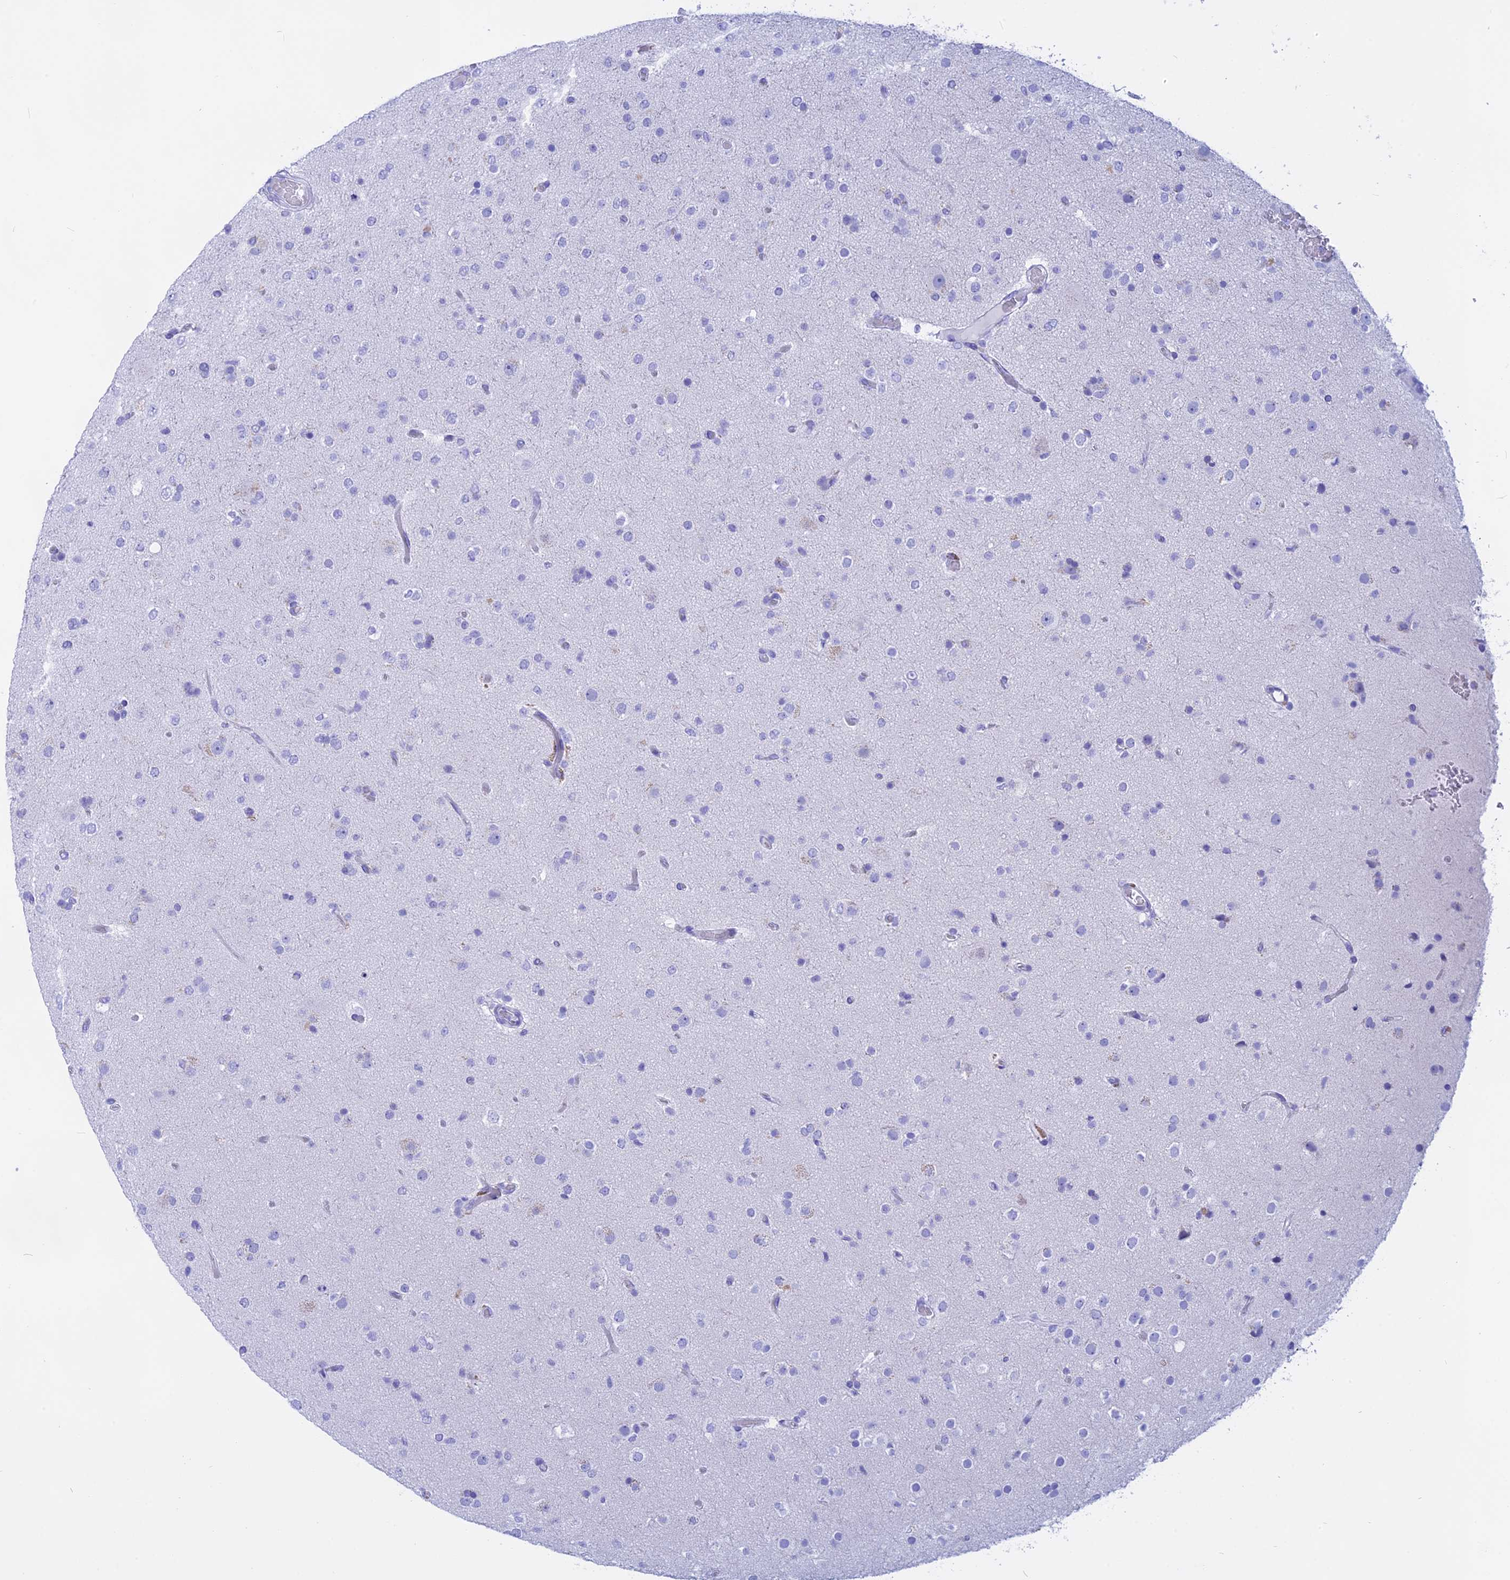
{"staining": {"intensity": "negative", "quantity": "none", "location": "none"}, "tissue": "glioma", "cell_type": "Tumor cells", "image_type": "cancer", "snomed": [{"axis": "morphology", "description": "Glioma, malignant, Low grade"}, {"axis": "topography", "description": "Brain"}], "caption": "There is no significant positivity in tumor cells of glioma.", "gene": "ISCA1", "patient": {"sex": "male", "age": 65}}